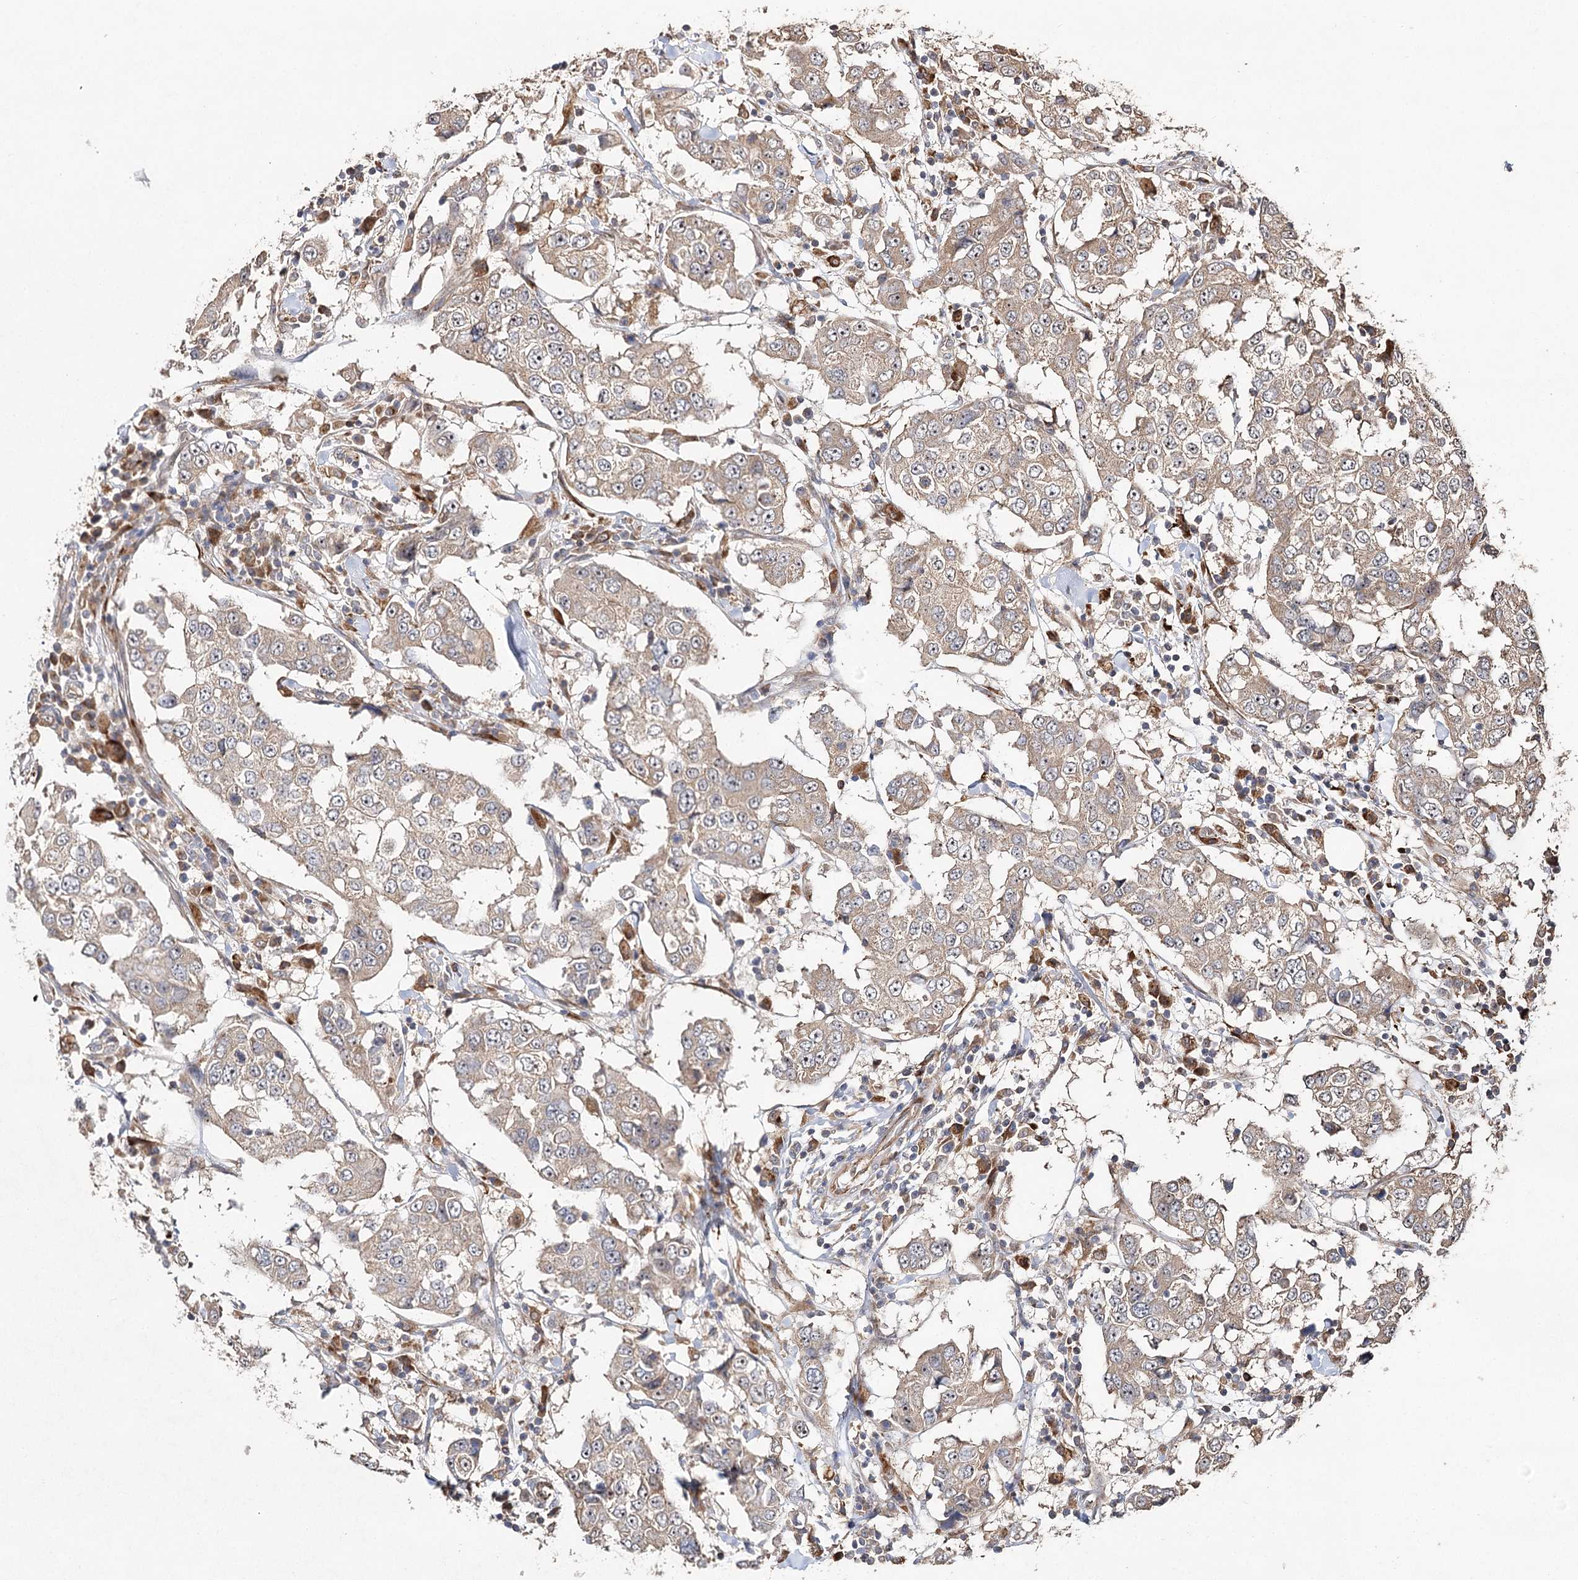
{"staining": {"intensity": "weak", "quantity": ">75%", "location": "cytoplasmic/membranous"}, "tissue": "breast cancer", "cell_type": "Tumor cells", "image_type": "cancer", "snomed": [{"axis": "morphology", "description": "Duct carcinoma"}, {"axis": "topography", "description": "Breast"}], "caption": "Invasive ductal carcinoma (breast) tissue displays weak cytoplasmic/membranous expression in about >75% of tumor cells, visualized by immunohistochemistry. The staining was performed using DAB (3,3'-diaminobenzidine) to visualize the protein expression in brown, while the nuclei were stained in blue with hematoxylin (Magnification: 20x).", "gene": "DMXL1", "patient": {"sex": "female", "age": 27}}